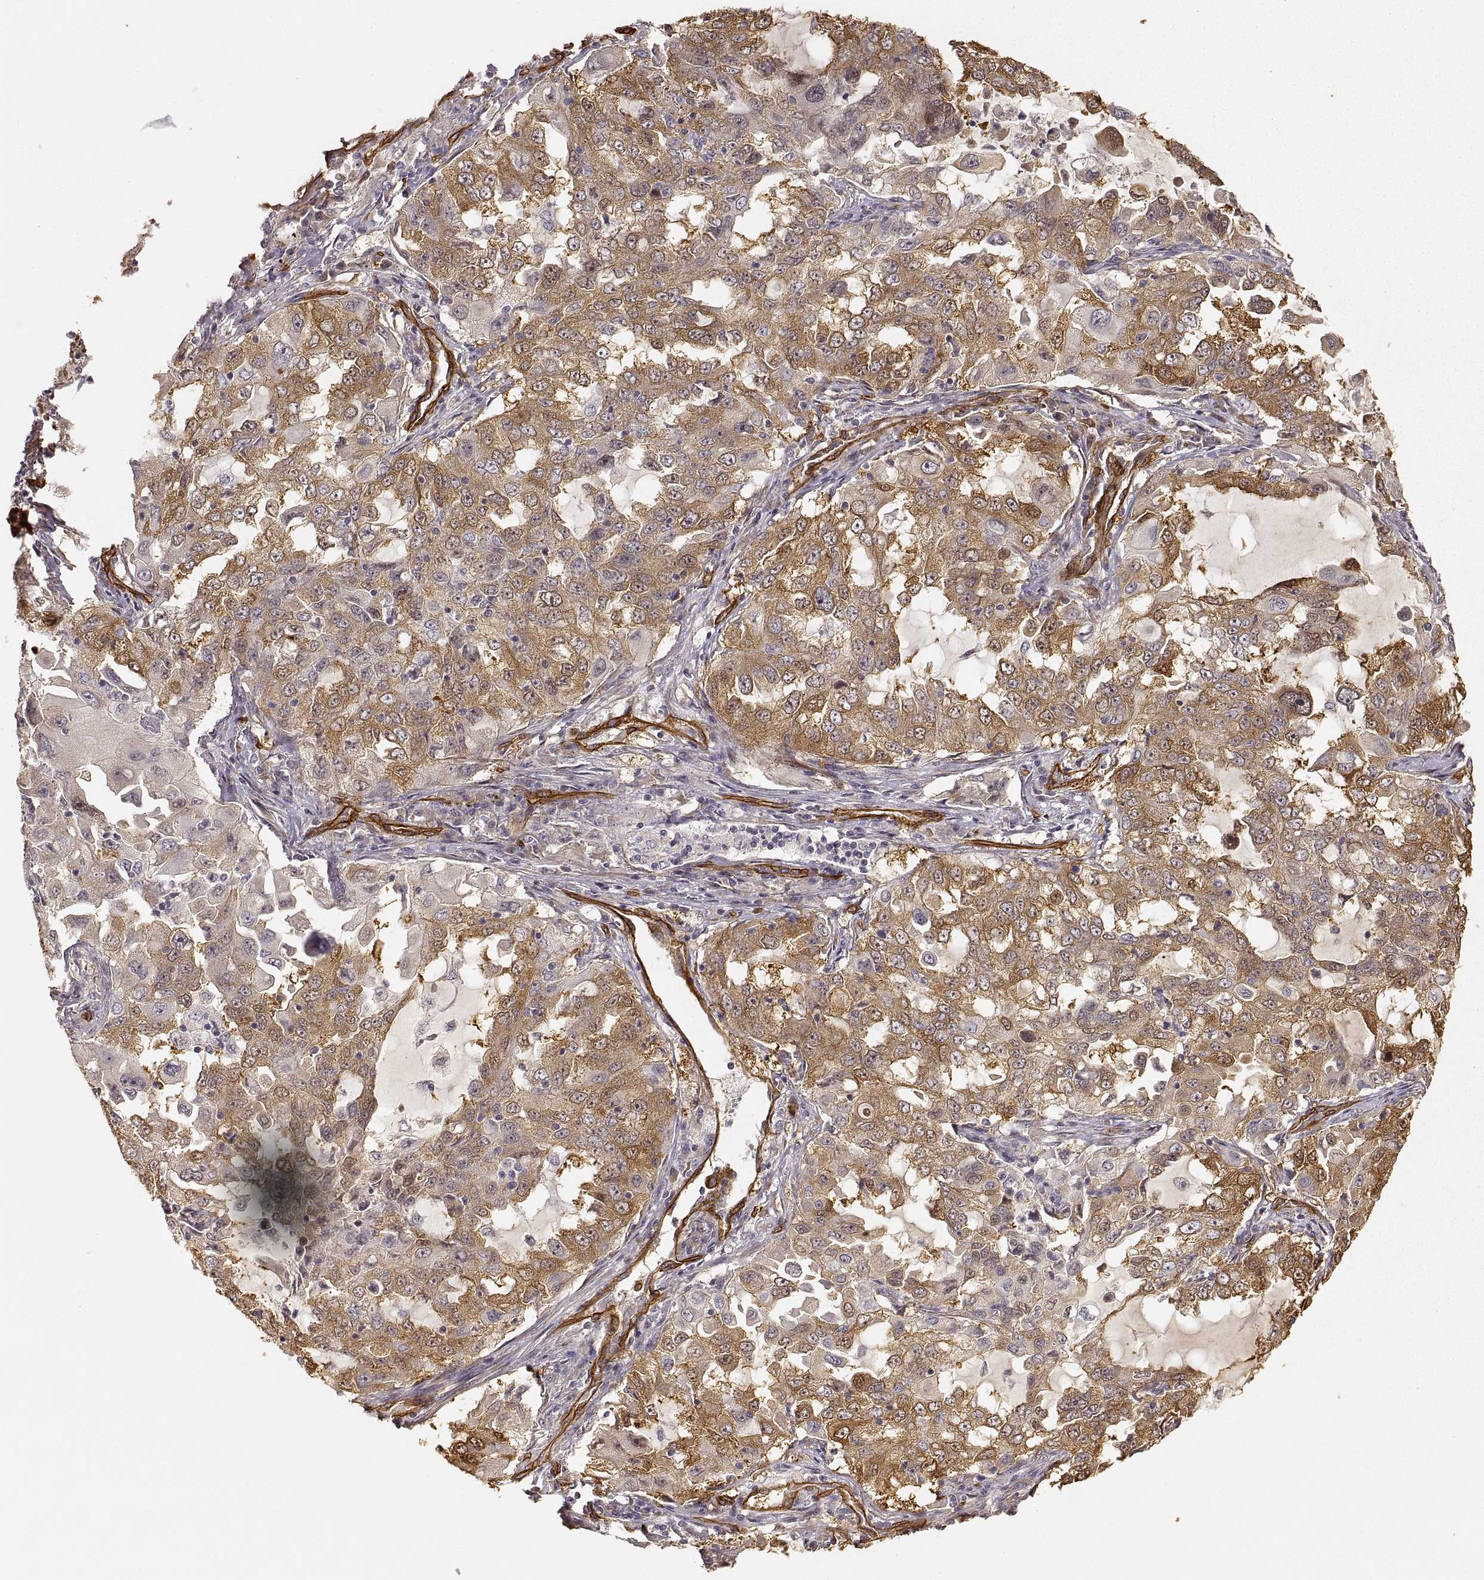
{"staining": {"intensity": "moderate", "quantity": ">75%", "location": "cytoplasmic/membranous"}, "tissue": "lung cancer", "cell_type": "Tumor cells", "image_type": "cancer", "snomed": [{"axis": "morphology", "description": "Adenocarcinoma, NOS"}, {"axis": "topography", "description": "Lung"}], "caption": "Human lung adenocarcinoma stained for a protein (brown) displays moderate cytoplasmic/membranous positive positivity in about >75% of tumor cells.", "gene": "LAMA4", "patient": {"sex": "female", "age": 61}}